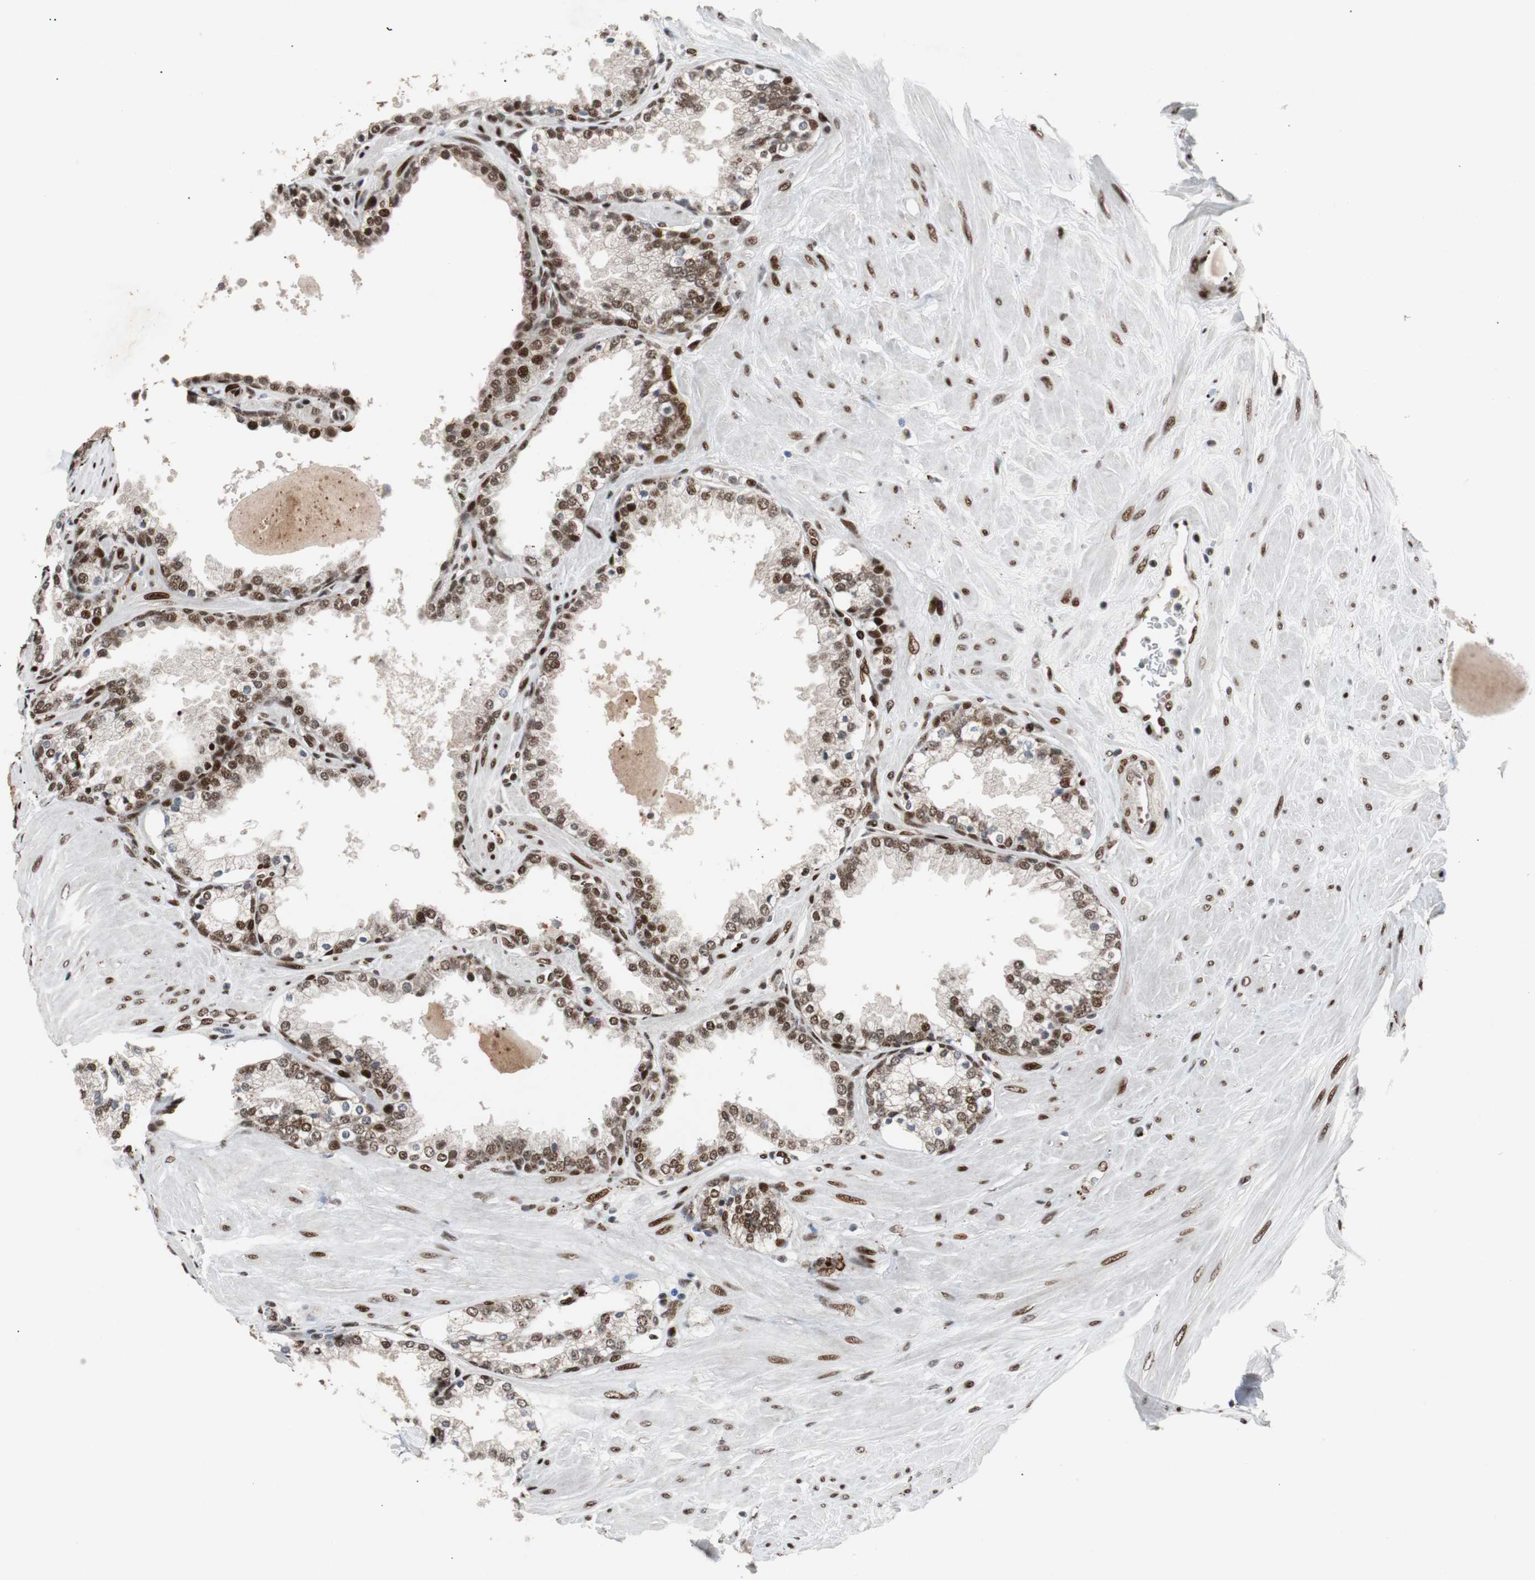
{"staining": {"intensity": "strong", "quantity": "25%-75%", "location": "nuclear"}, "tissue": "prostate", "cell_type": "Glandular cells", "image_type": "normal", "snomed": [{"axis": "morphology", "description": "Normal tissue, NOS"}, {"axis": "topography", "description": "Prostate"}], "caption": "Prostate stained for a protein (brown) exhibits strong nuclear positive positivity in approximately 25%-75% of glandular cells.", "gene": "NBL1", "patient": {"sex": "male", "age": 51}}